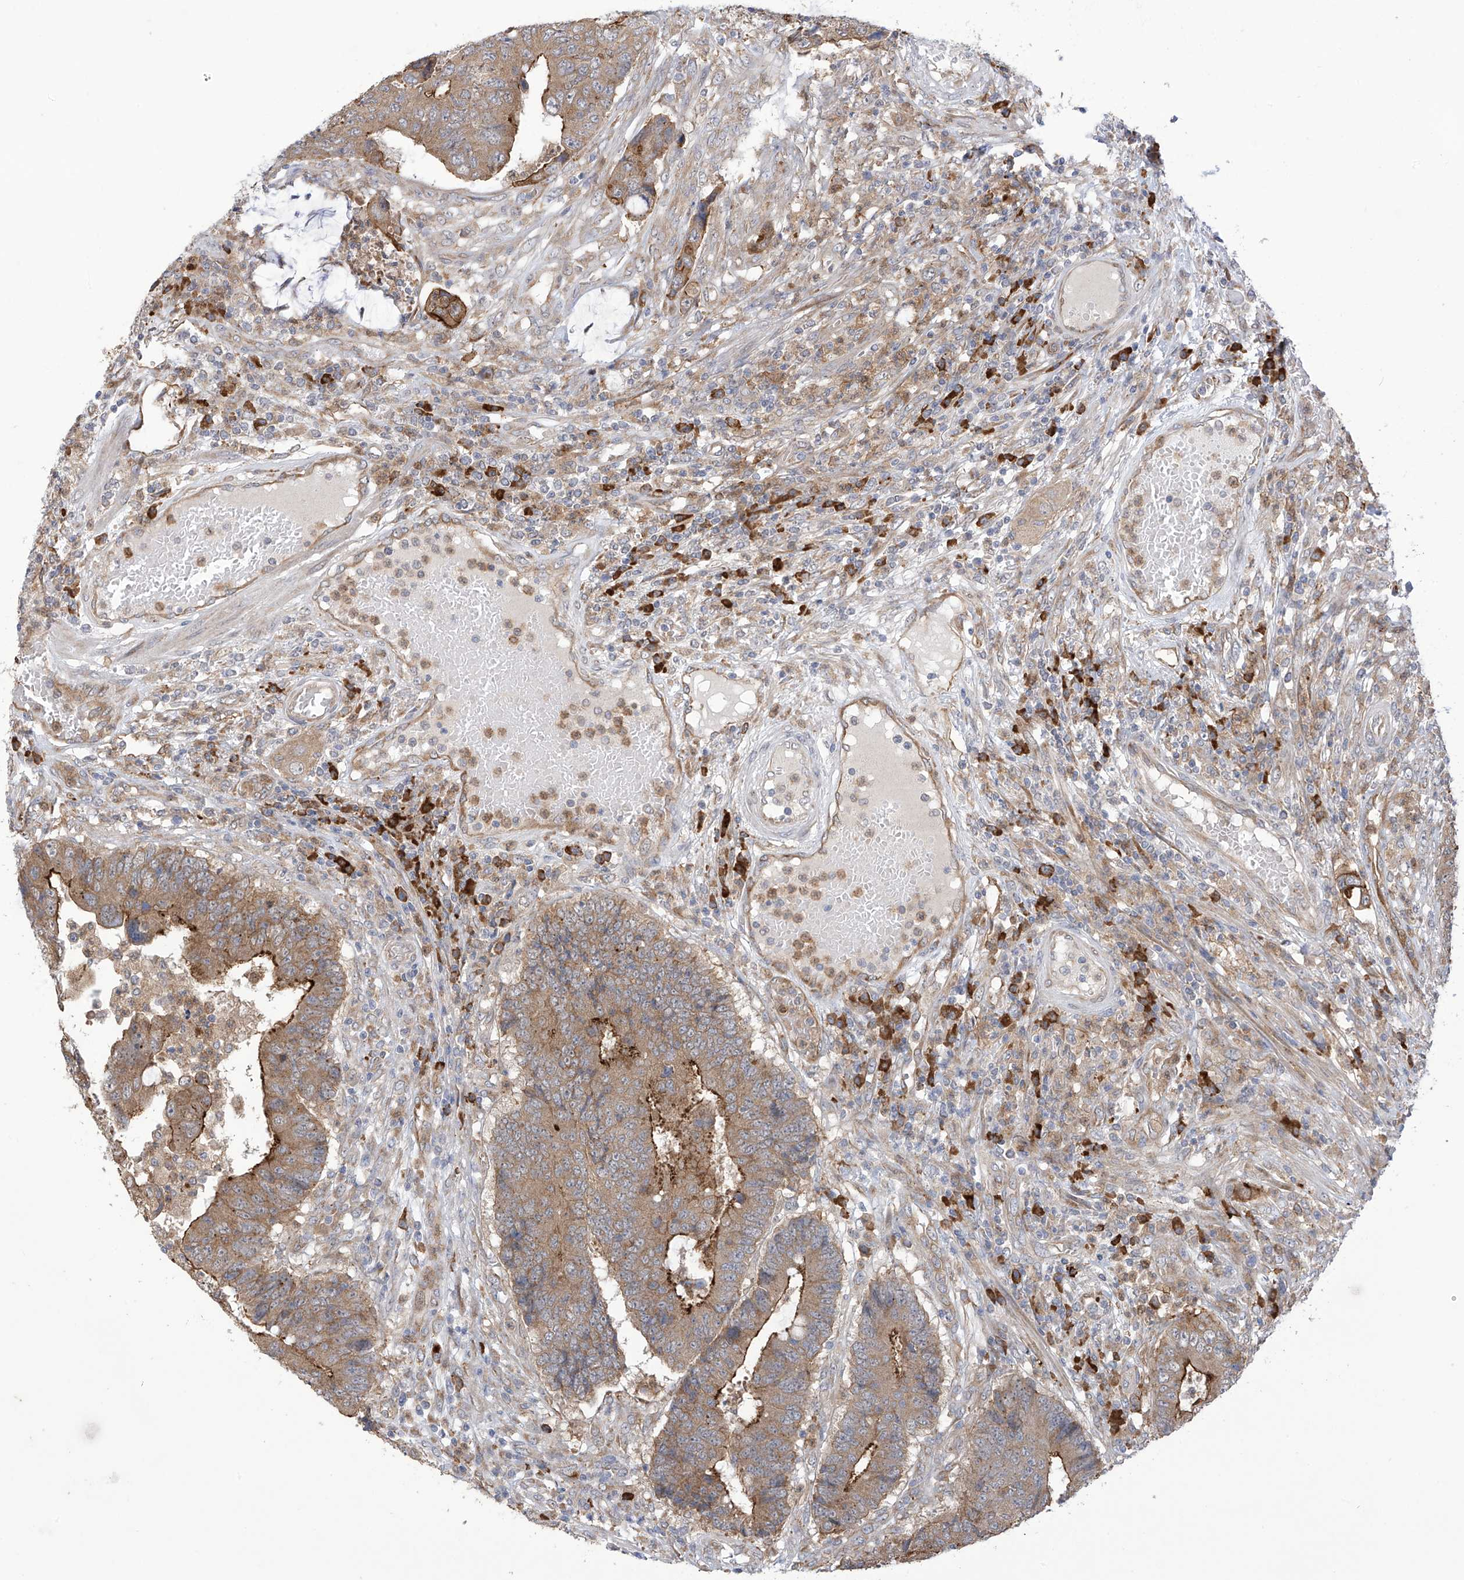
{"staining": {"intensity": "strong", "quantity": "<25%", "location": "cytoplasmic/membranous"}, "tissue": "colorectal cancer", "cell_type": "Tumor cells", "image_type": "cancer", "snomed": [{"axis": "morphology", "description": "Adenocarcinoma, NOS"}, {"axis": "topography", "description": "Rectum"}], "caption": "Strong cytoplasmic/membranous positivity for a protein is seen in about <25% of tumor cells of colorectal cancer using immunohistochemistry.", "gene": "KIAA1522", "patient": {"sex": "male", "age": 84}}